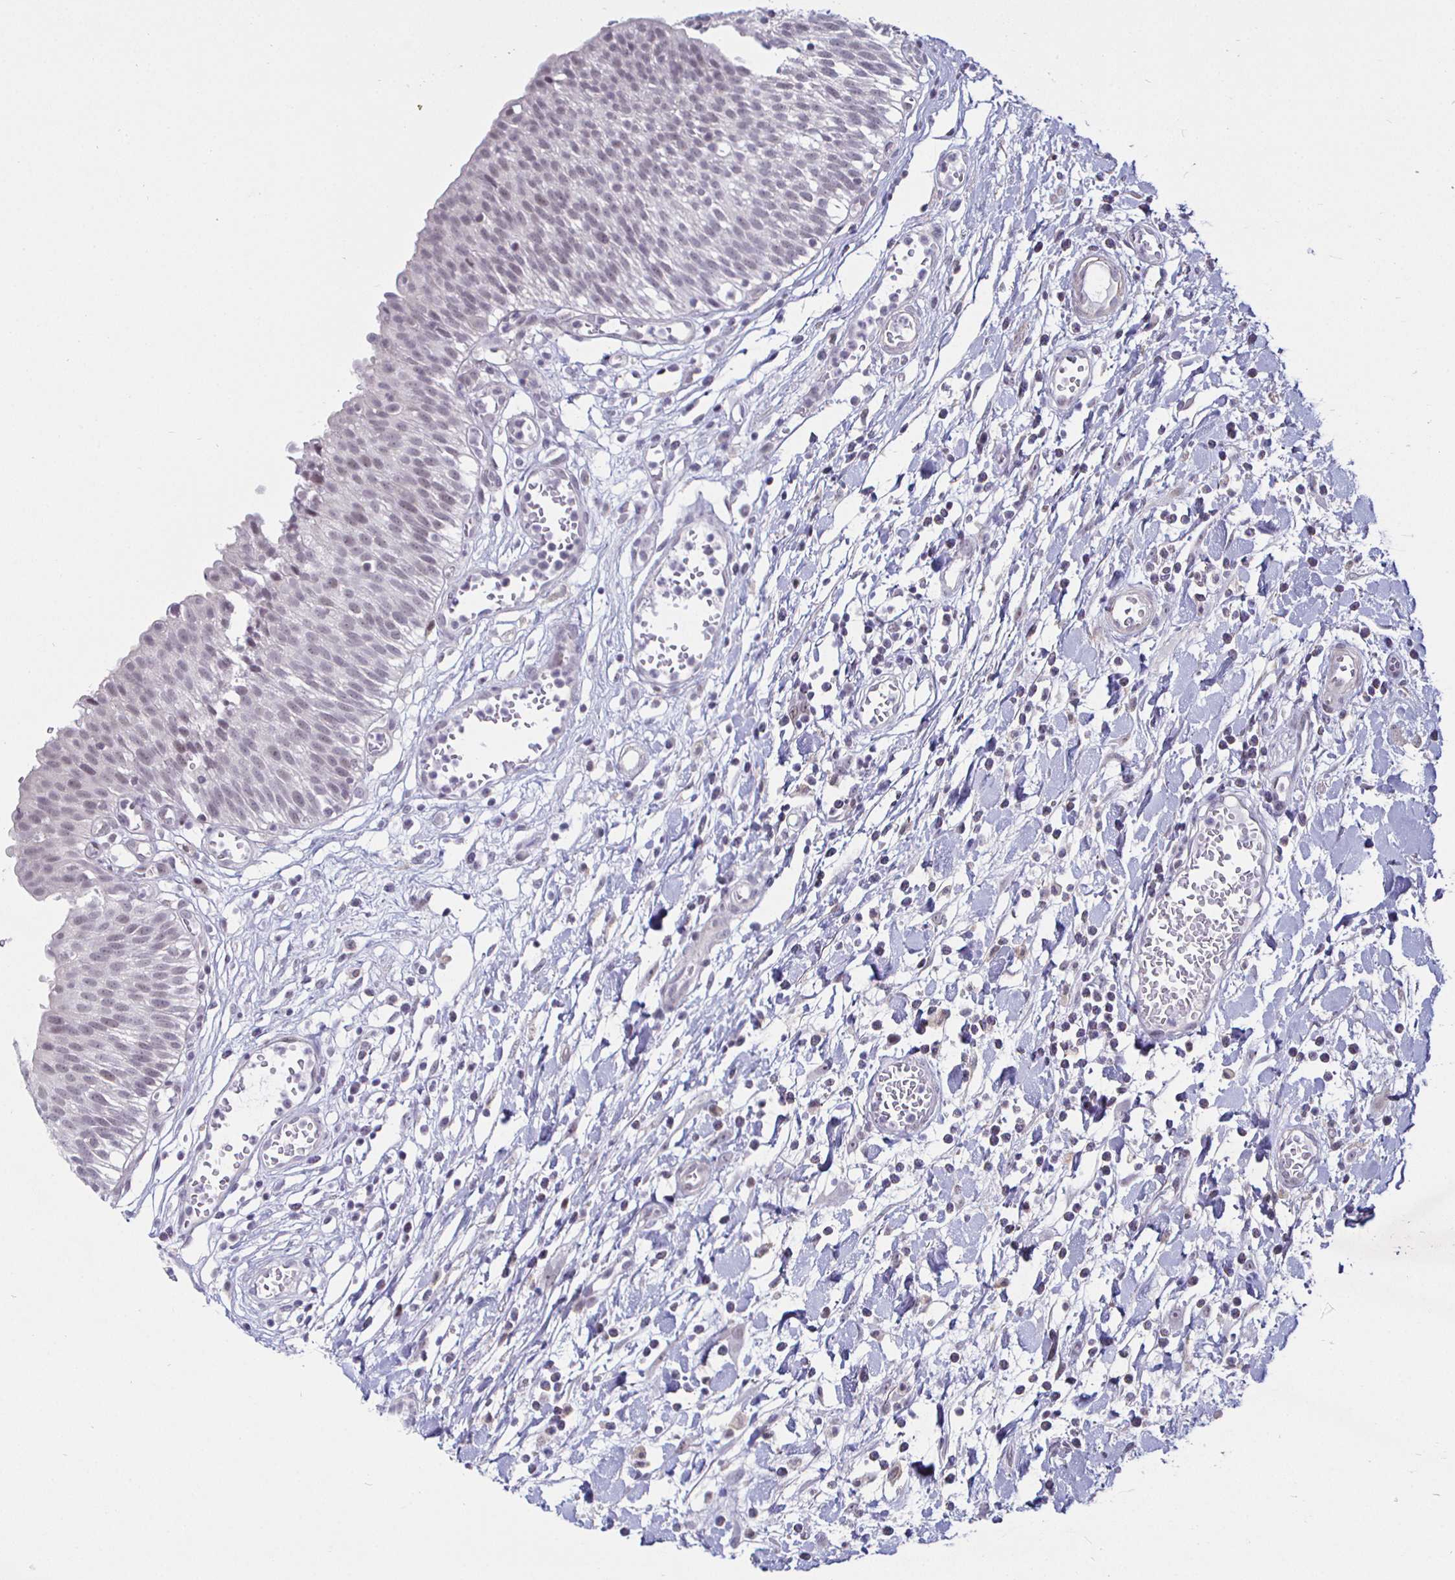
{"staining": {"intensity": "weak", "quantity": "<25%", "location": "nuclear"}, "tissue": "urinary bladder", "cell_type": "Urothelial cells", "image_type": "normal", "snomed": [{"axis": "morphology", "description": "Normal tissue, NOS"}, {"axis": "topography", "description": "Urinary bladder"}], "caption": "This is an immunohistochemistry (IHC) histopathology image of unremarkable human urinary bladder. There is no expression in urothelial cells.", "gene": "MLH1", "patient": {"sex": "male", "age": 64}}